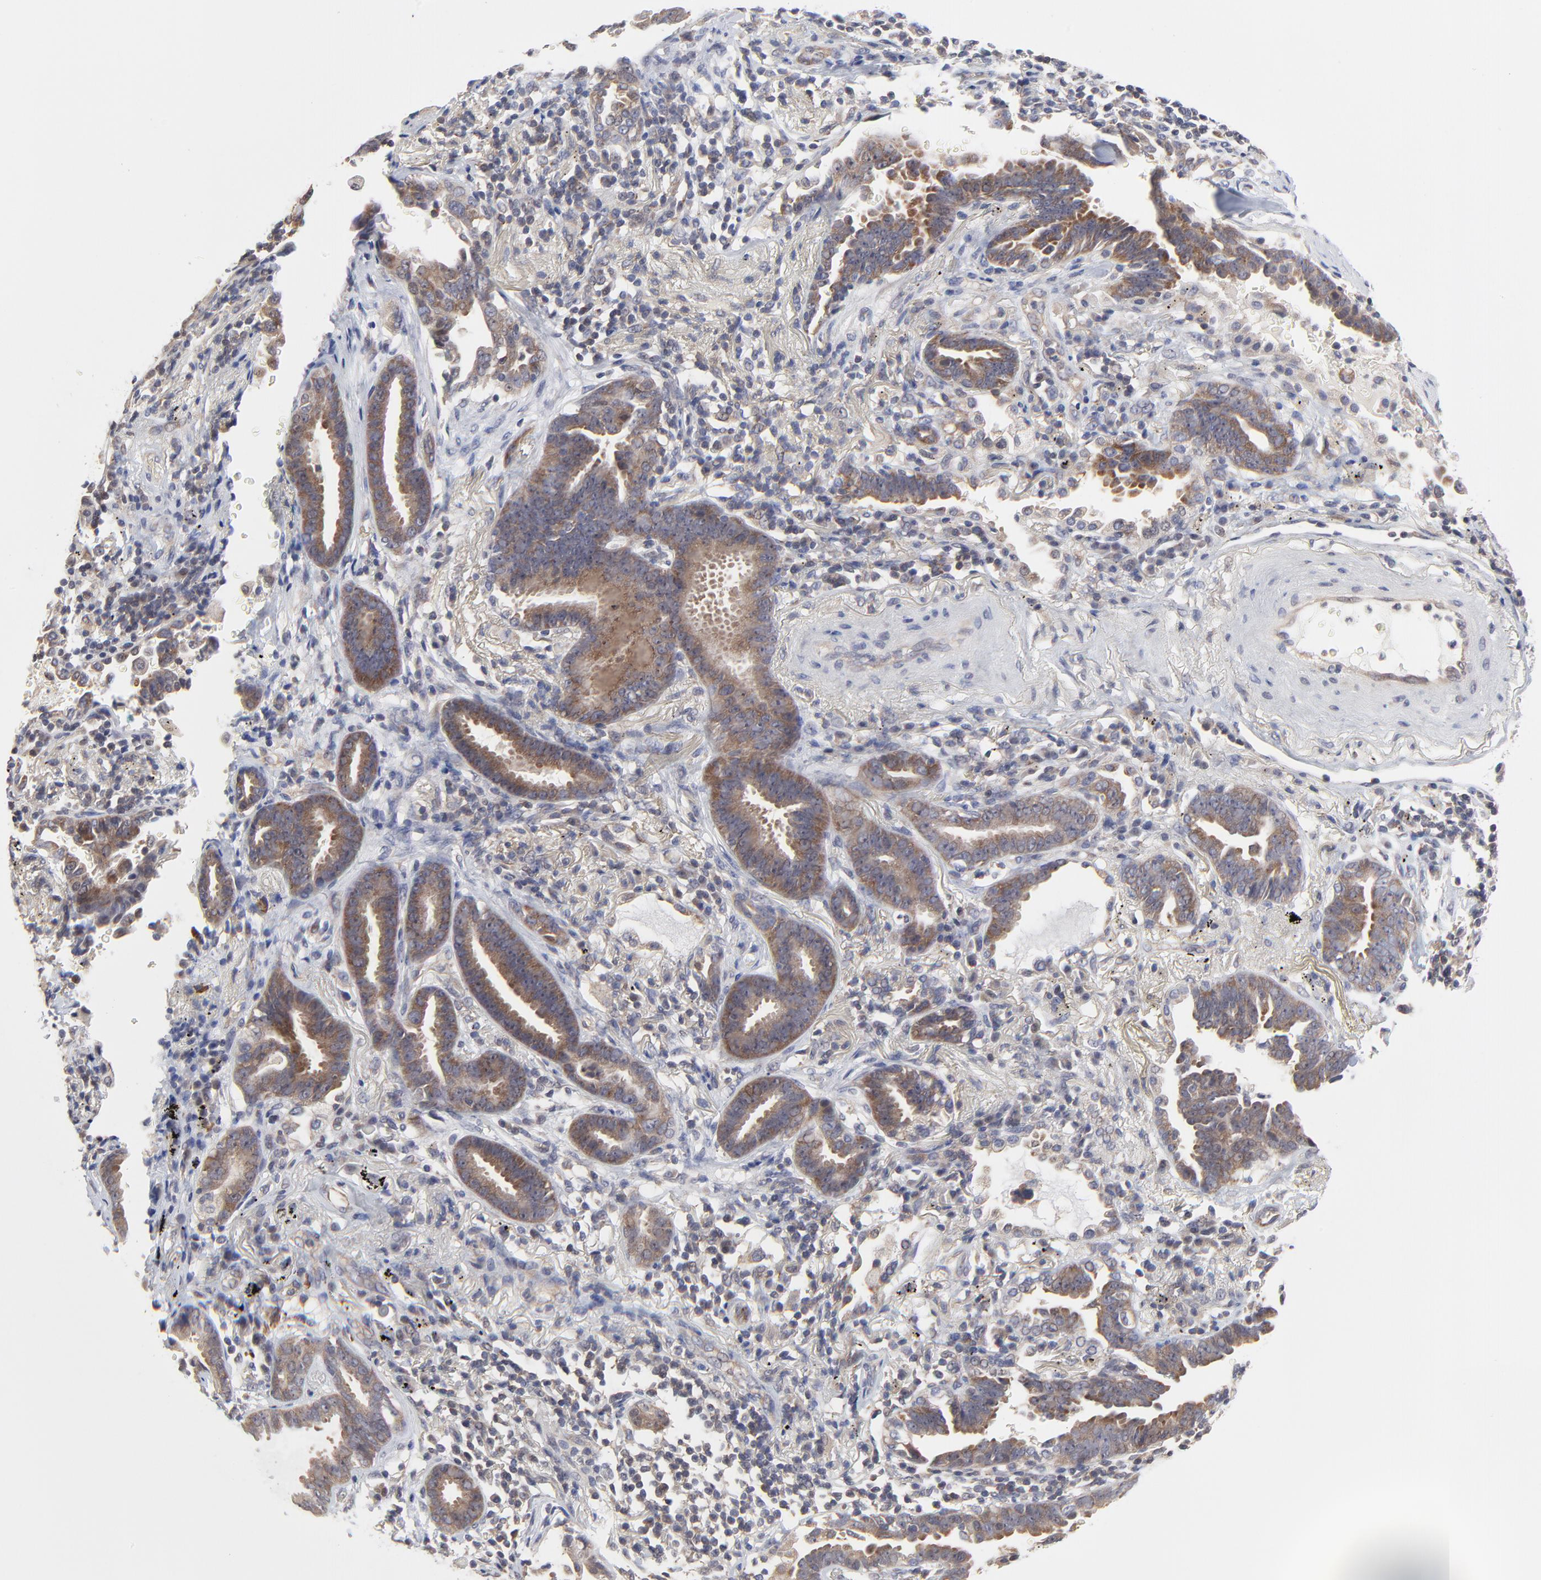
{"staining": {"intensity": "moderate", "quantity": ">75%", "location": "cytoplasmic/membranous"}, "tissue": "lung cancer", "cell_type": "Tumor cells", "image_type": "cancer", "snomed": [{"axis": "morphology", "description": "Adenocarcinoma, NOS"}, {"axis": "topography", "description": "Lung"}], "caption": "This micrograph exhibits immunohistochemistry staining of human lung adenocarcinoma, with medium moderate cytoplasmic/membranous positivity in about >75% of tumor cells.", "gene": "ZNF157", "patient": {"sex": "female", "age": 64}}